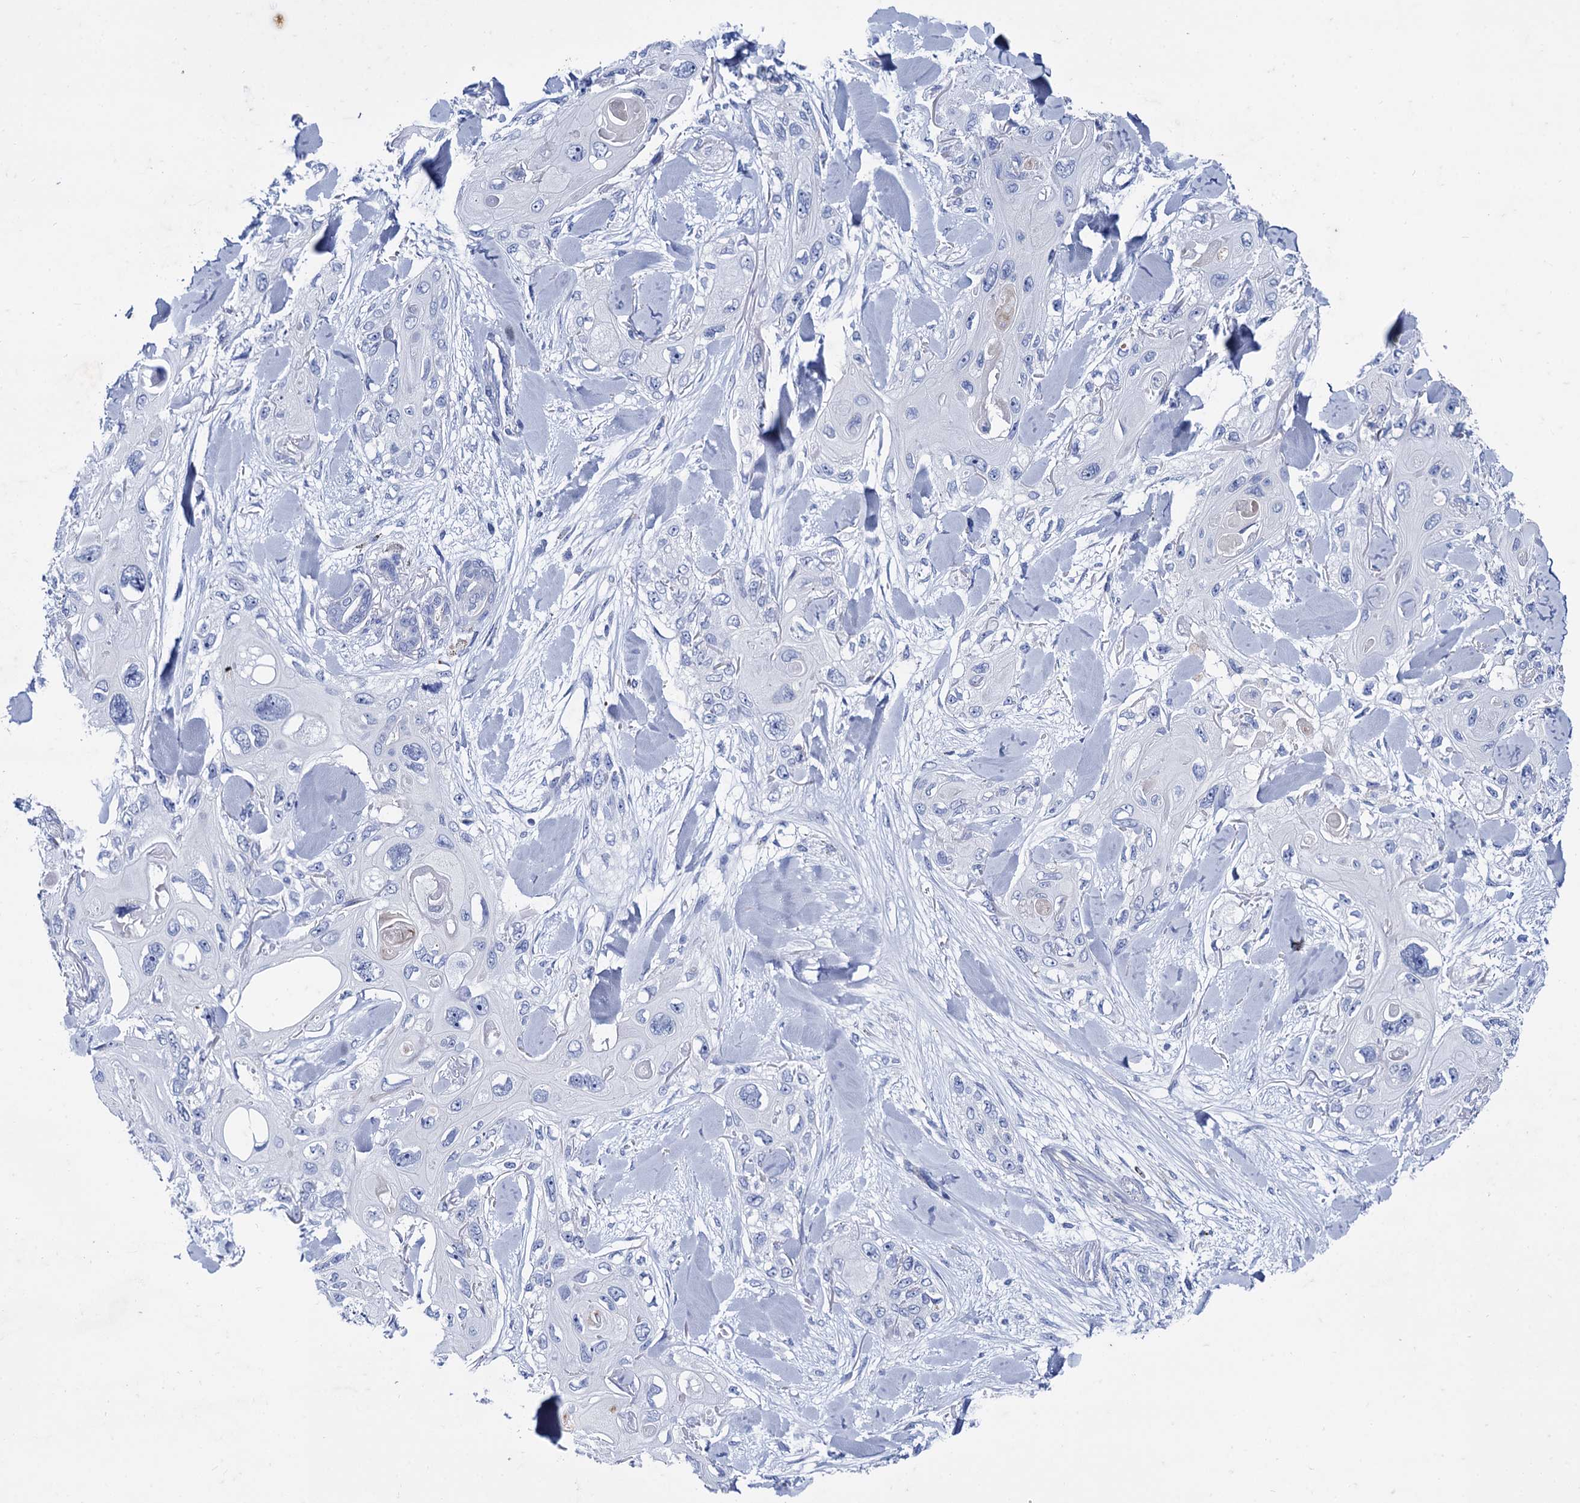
{"staining": {"intensity": "negative", "quantity": "none", "location": "none"}, "tissue": "skin cancer", "cell_type": "Tumor cells", "image_type": "cancer", "snomed": [{"axis": "morphology", "description": "Normal tissue, NOS"}, {"axis": "morphology", "description": "Squamous cell carcinoma, NOS"}, {"axis": "topography", "description": "Skin"}], "caption": "Tumor cells show no significant protein staining in squamous cell carcinoma (skin).", "gene": "TMEM72", "patient": {"sex": "male", "age": 72}}